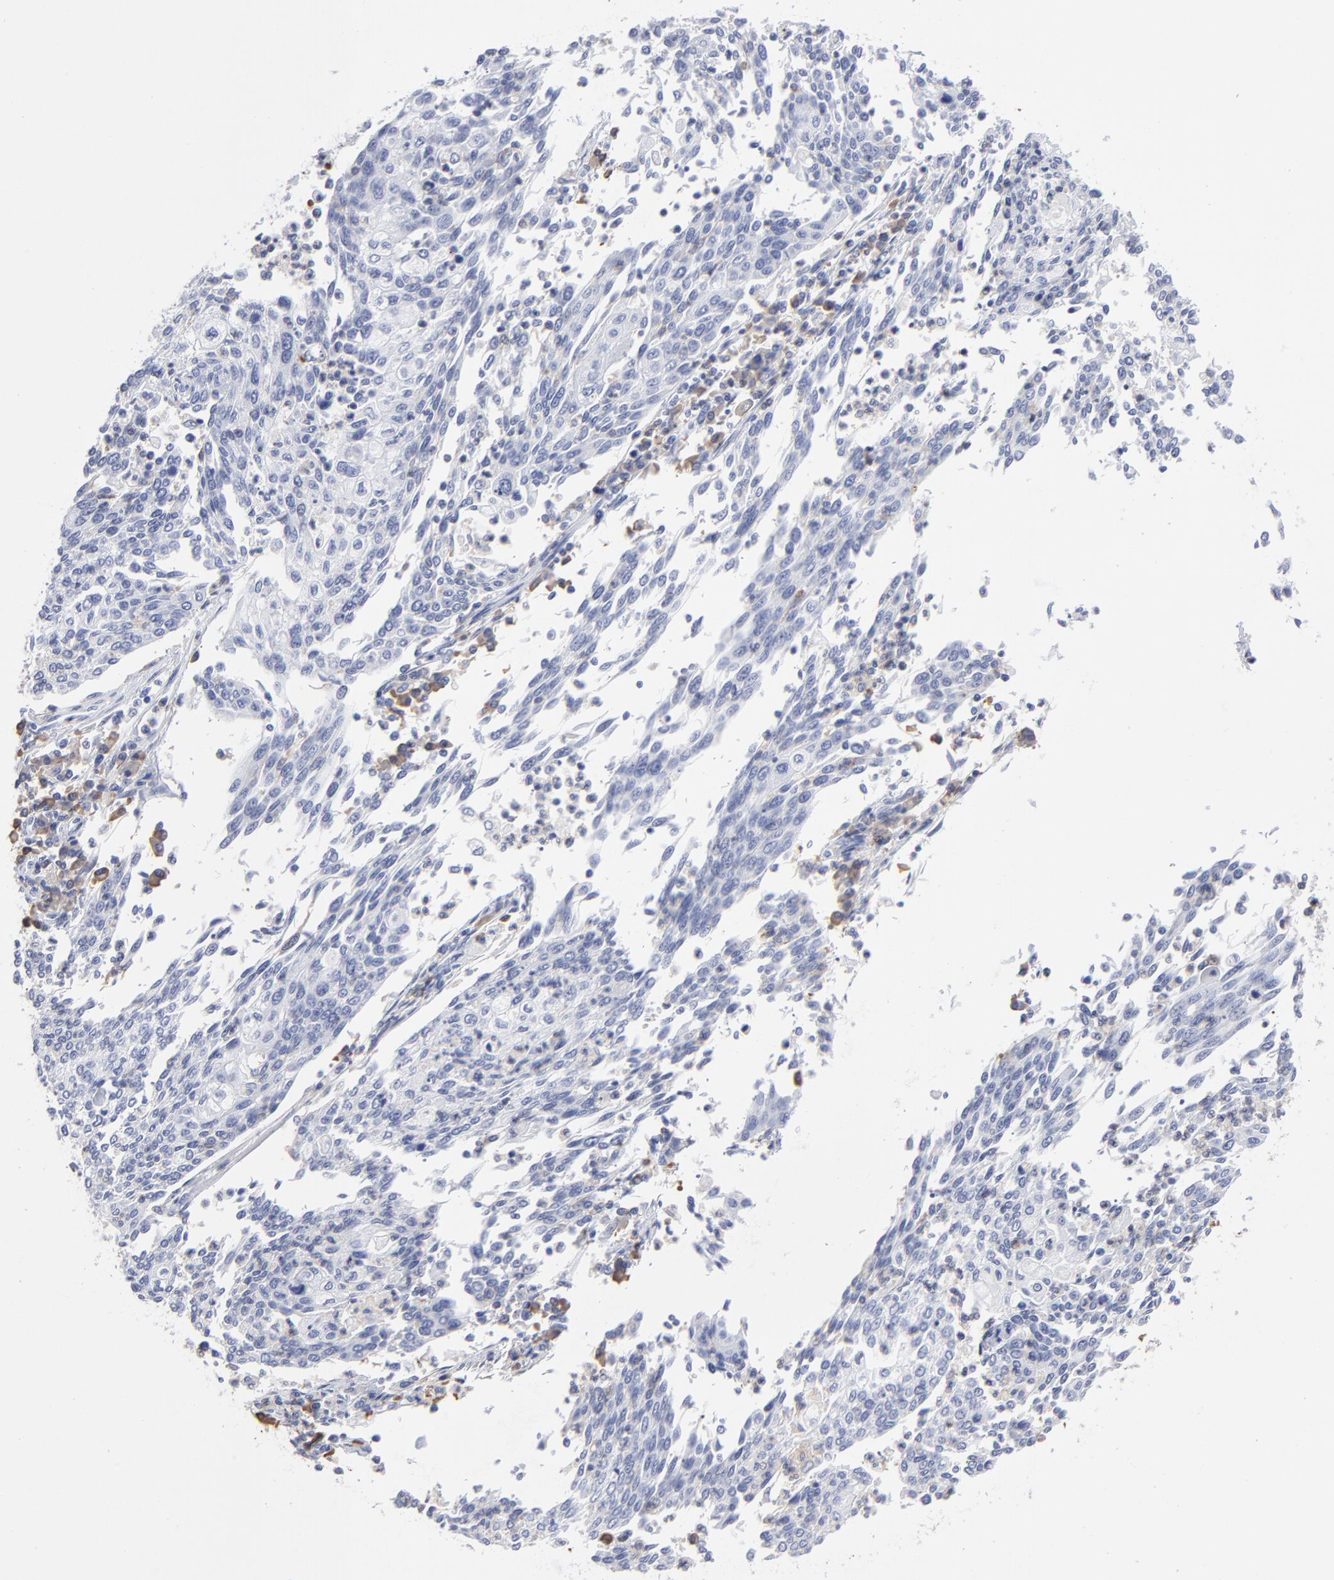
{"staining": {"intensity": "negative", "quantity": "none", "location": "none"}, "tissue": "cervical cancer", "cell_type": "Tumor cells", "image_type": "cancer", "snomed": [{"axis": "morphology", "description": "Squamous cell carcinoma, NOS"}, {"axis": "topography", "description": "Cervix"}], "caption": "The IHC image has no significant staining in tumor cells of squamous cell carcinoma (cervical) tissue. Brightfield microscopy of IHC stained with DAB (3,3'-diaminobenzidine) (brown) and hematoxylin (blue), captured at high magnification.", "gene": "LAT2", "patient": {"sex": "female", "age": 40}}